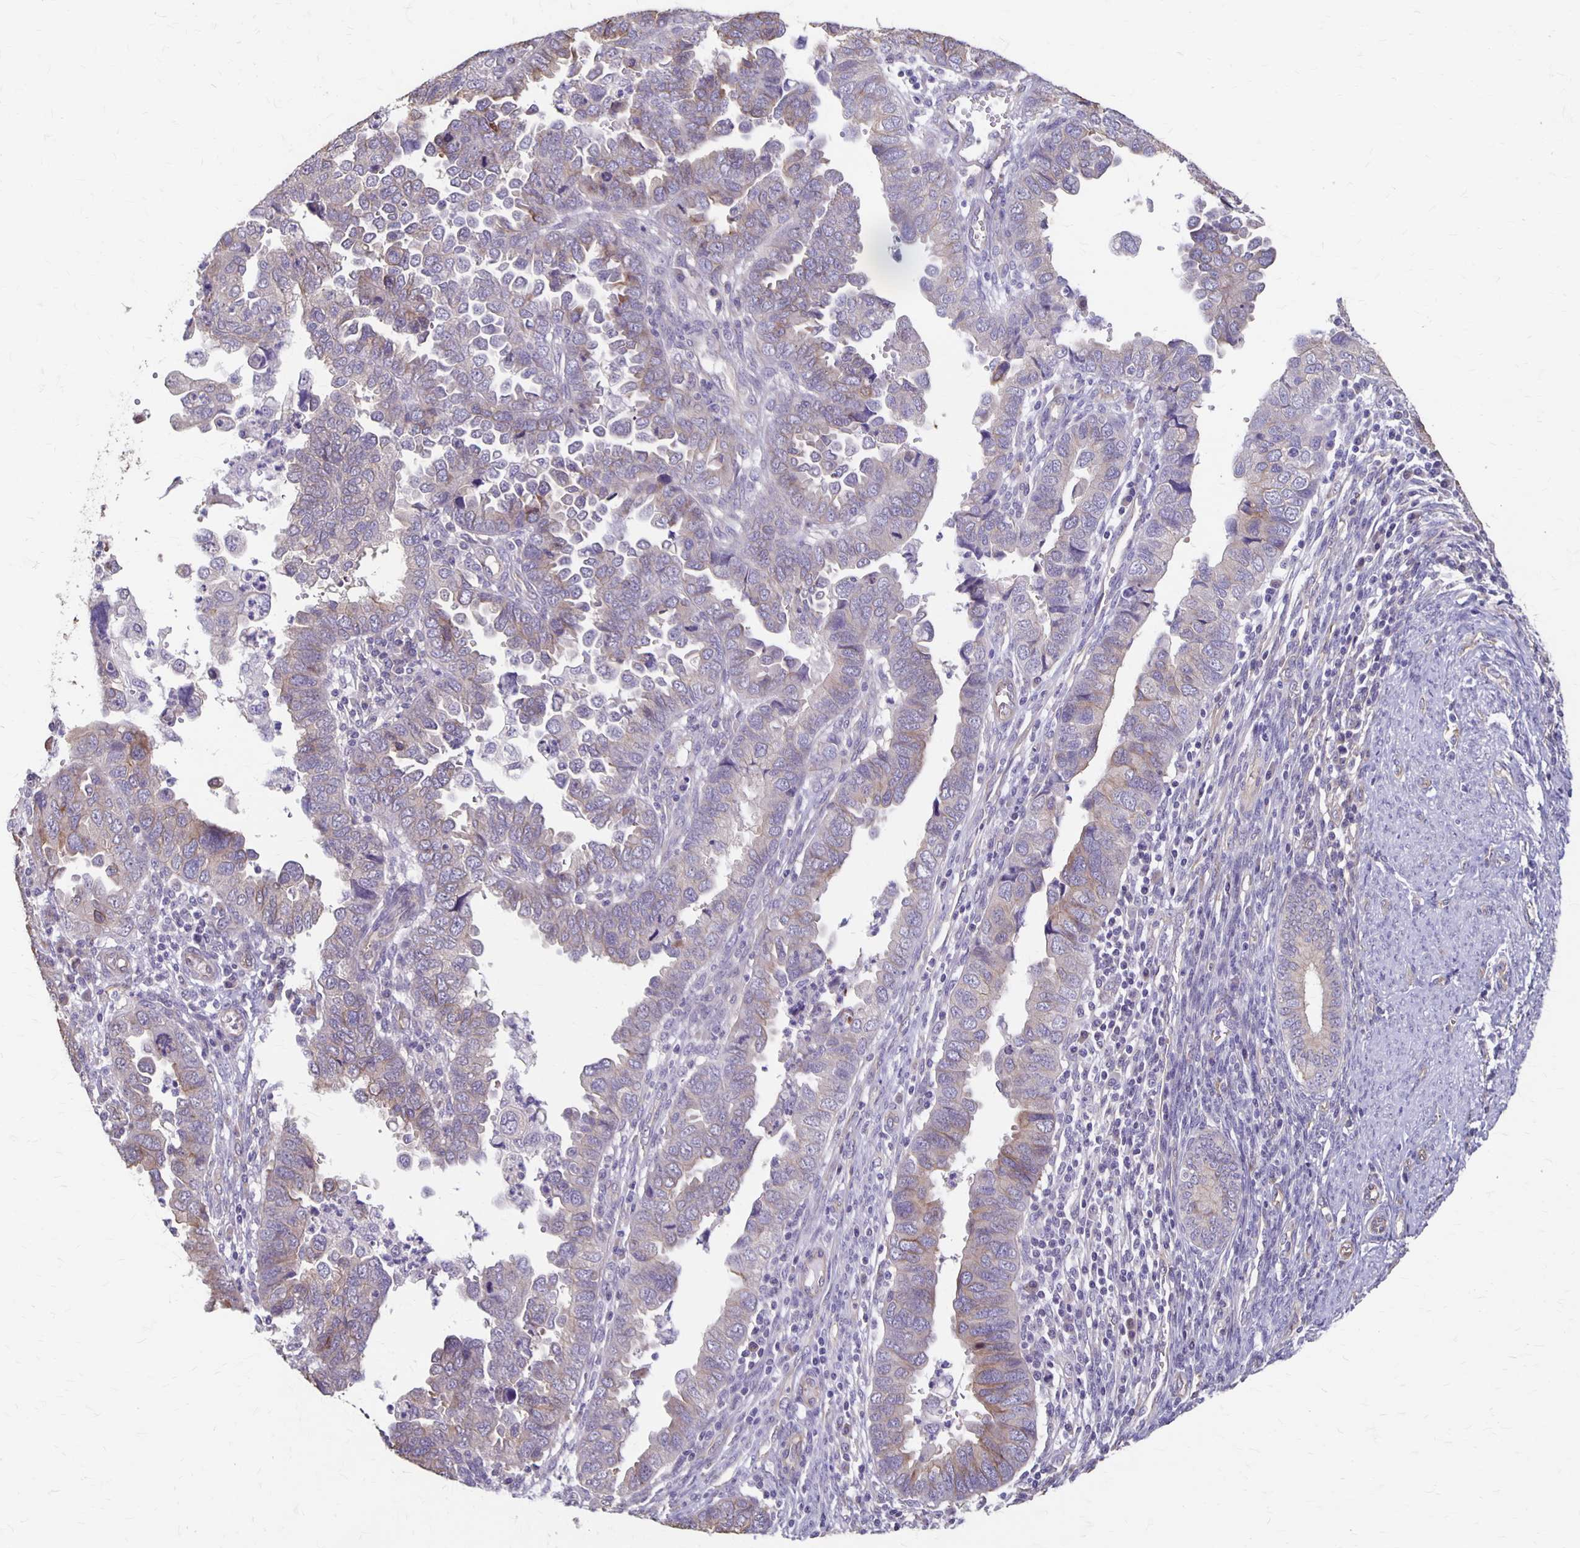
{"staining": {"intensity": "moderate", "quantity": "<25%", "location": "cytoplasmic/membranous"}, "tissue": "endometrial cancer", "cell_type": "Tumor cells", "image_type": "cancer", "snomed": [{"axis": "morphology", "description": "Adenocarcinoma, NOS"}, {"axis": "topography", "description": "Endometrium"}], "caption": "The photomicrograph shows a brown stain indicating the presence of a protein in the cytoplasmic/membranous of tumor cells in endometrial cancer (adenocarcinoma). The protein of interest is stained brown, and the nuclei are stained in blue (DAB IHC with brightfield microscopy, high magnification).", "gene": "PPP1R3E", "patient": {"sex": "female", "age": 79}}